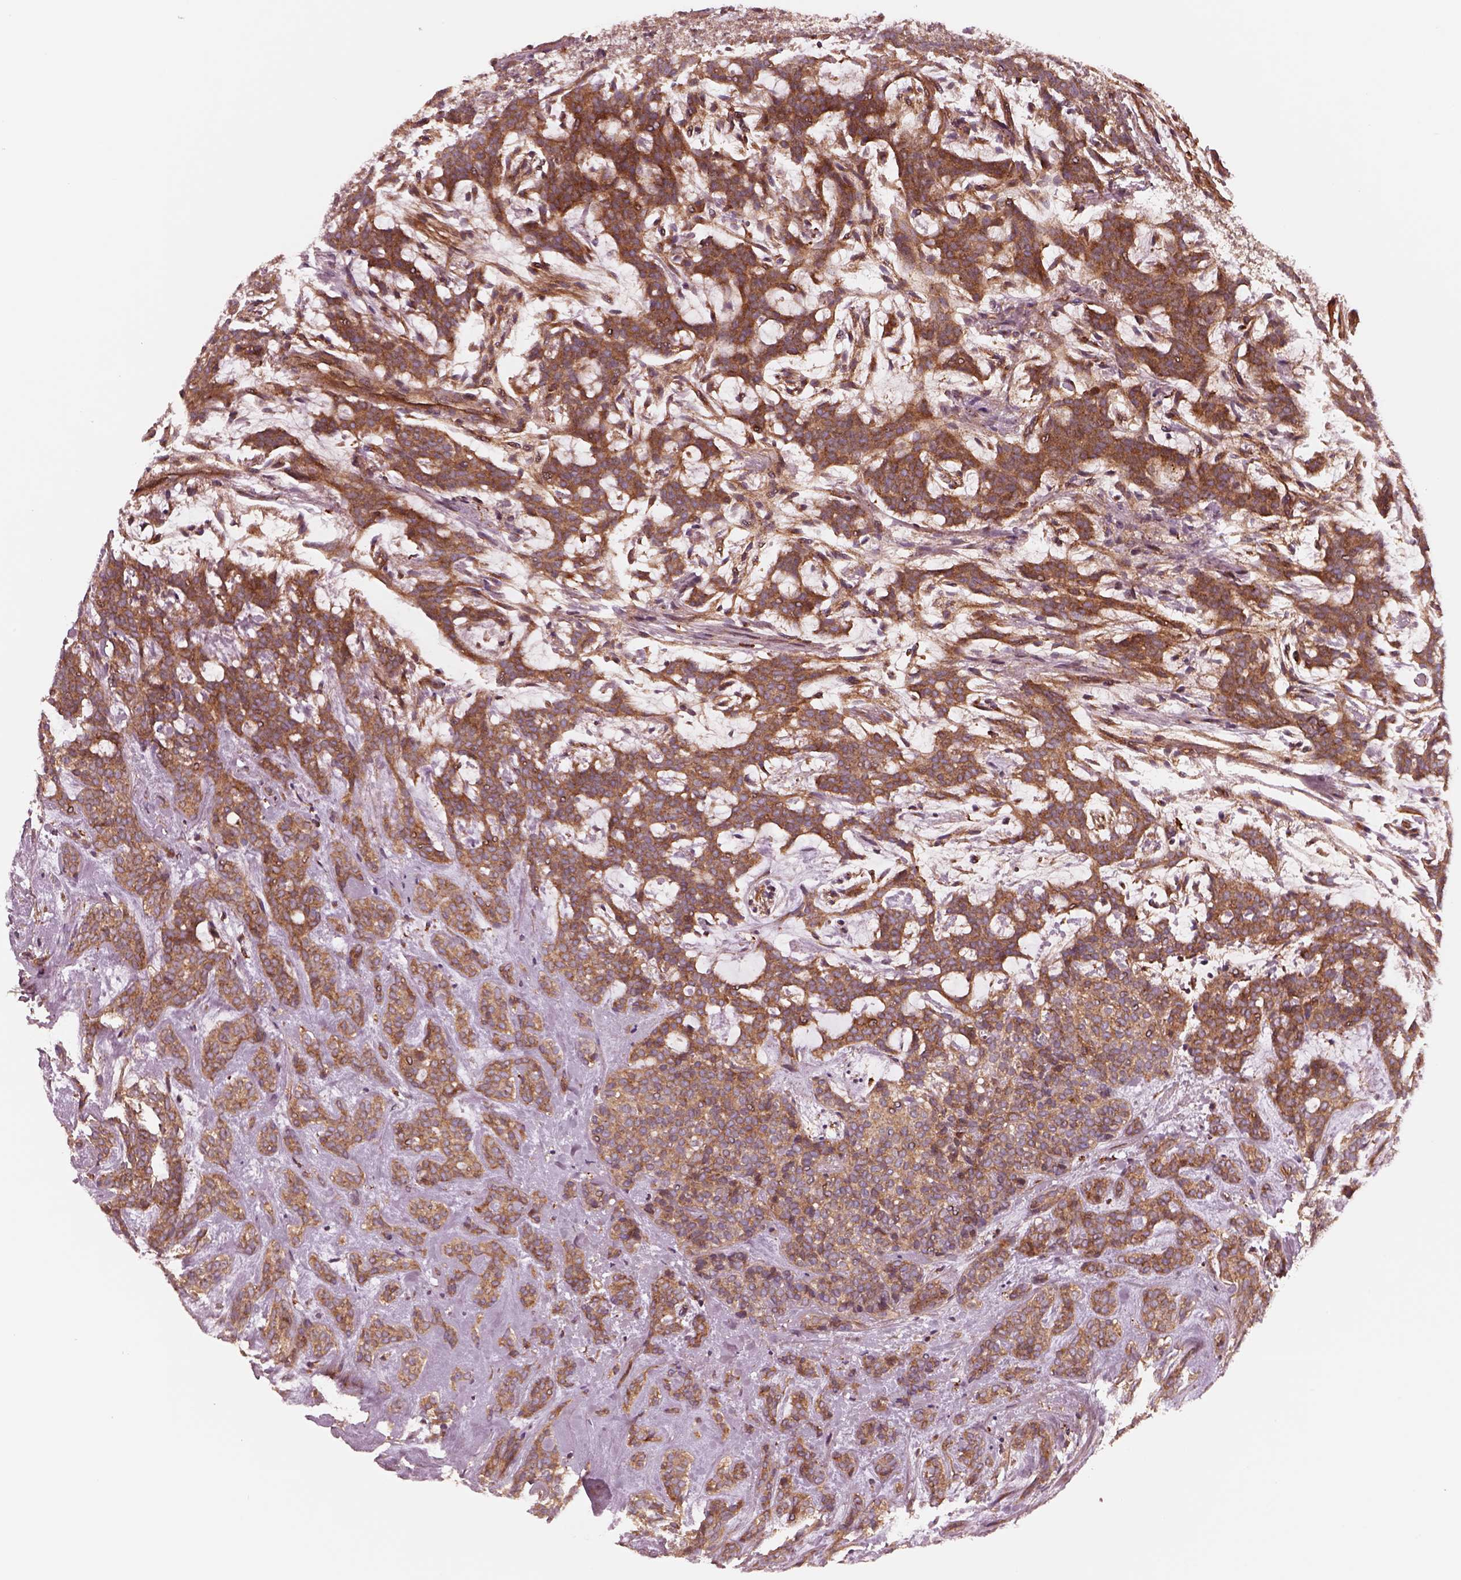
{"staining": {"intensity": "strong", "quantity": "25%-75%", "location": "cytoplasmic/membranous"}, "tissue": "head and neck cancer", "cell_type": "Tumor cells", "image_type": "cancer", "snomed": [{"axis": "morphology", "description": "Adenocarcinoma, NOS"}, {"axis": "topography", "description": "Head-Neck"}], "caption": "There is high levels of strong cytoplasmic/membranous staining in tumor cells of head and neck cancer, as demonstrated by immunohistochemical staining (brown color).", "gene": "WASHC2A", "patient": {"sex": "female", "age": 57}}